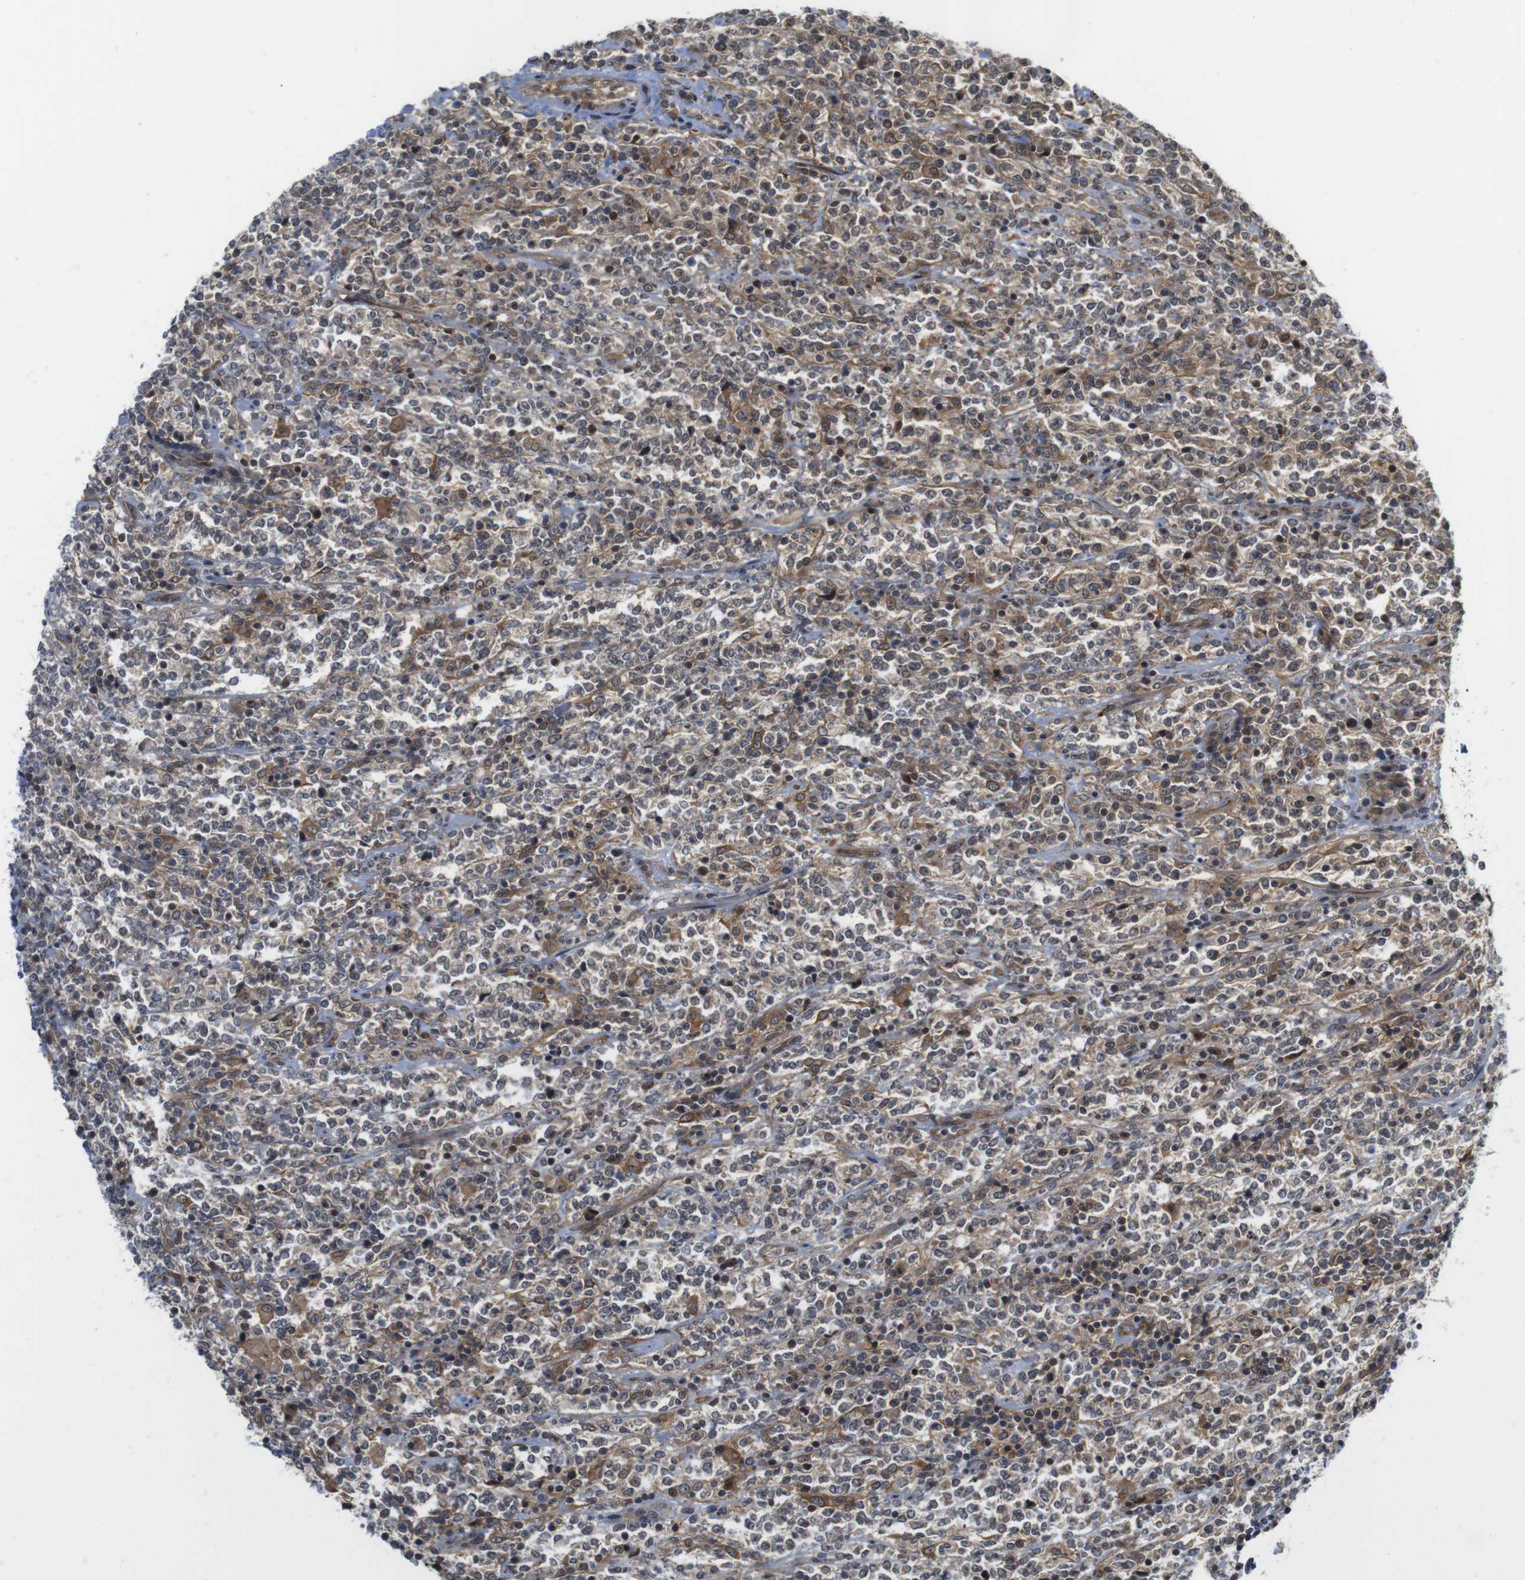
{"staining": {"intensity": "moderate", "quantity": "<25%", "location": "cytoplasmic/membranous,nuclear"}, "tissue": "lymphoma", "cell_type": "Tumor cells", "image_type": "cancer", "snomed": [{"axis": "morphology", "description": "Malignant lymphoma, non-Hodgkin's type, High grade"}, {"axis": "topography", "description": "Soft tissue"}], "caption": "The histopathology image displays immunohistochemical staining of lymphoma. There is moderate cytoplasmic/membranous and nuclear positivity is seen in approximately <25% of tumor cells. Ihc stains the protein of interest in brown and the nuclei are stained blue.", "gene": "CC2D1A", "patient": {"sex": "male", "age": 18}}